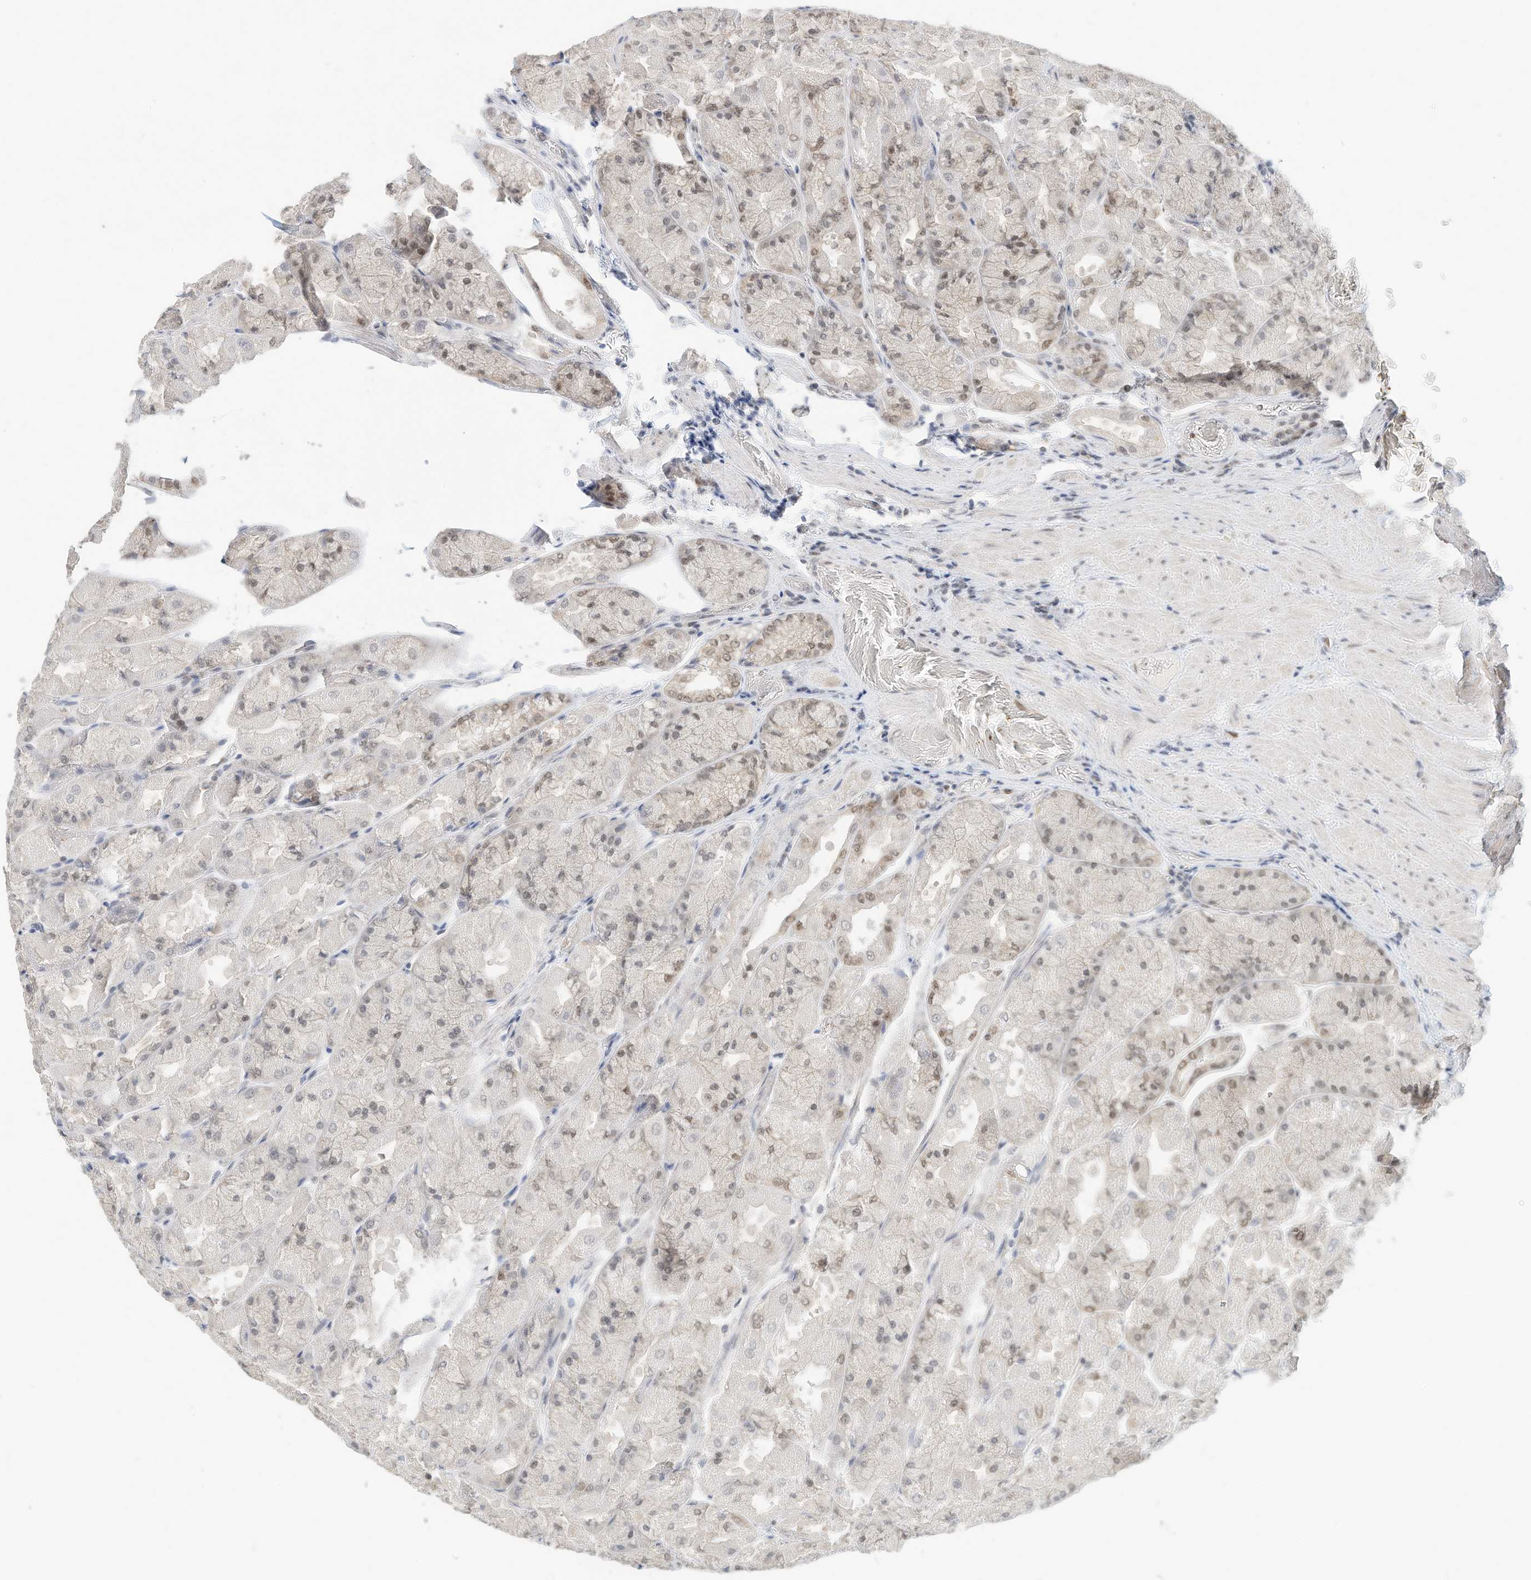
{"staining": {"intensity": "moderate", "quantity": "25%-75%", "location": "nuclear"}, "tissue": "stomach", "cell_type": "Glandular cells", "image_type": "normal", "snomed": [{"axis": "morphology", "description": "Normal tissue, NOS"}, {"axis": "topography", "description": "Stomach"}], "caption": "Immunohistochemical staining of benign human stomach shows 25%-75% levels of moderate nuclear protein expression in about 25%-75% of glandular cells.", "gene": "OGT", "patient": {"sex": "female", "age": 61}}